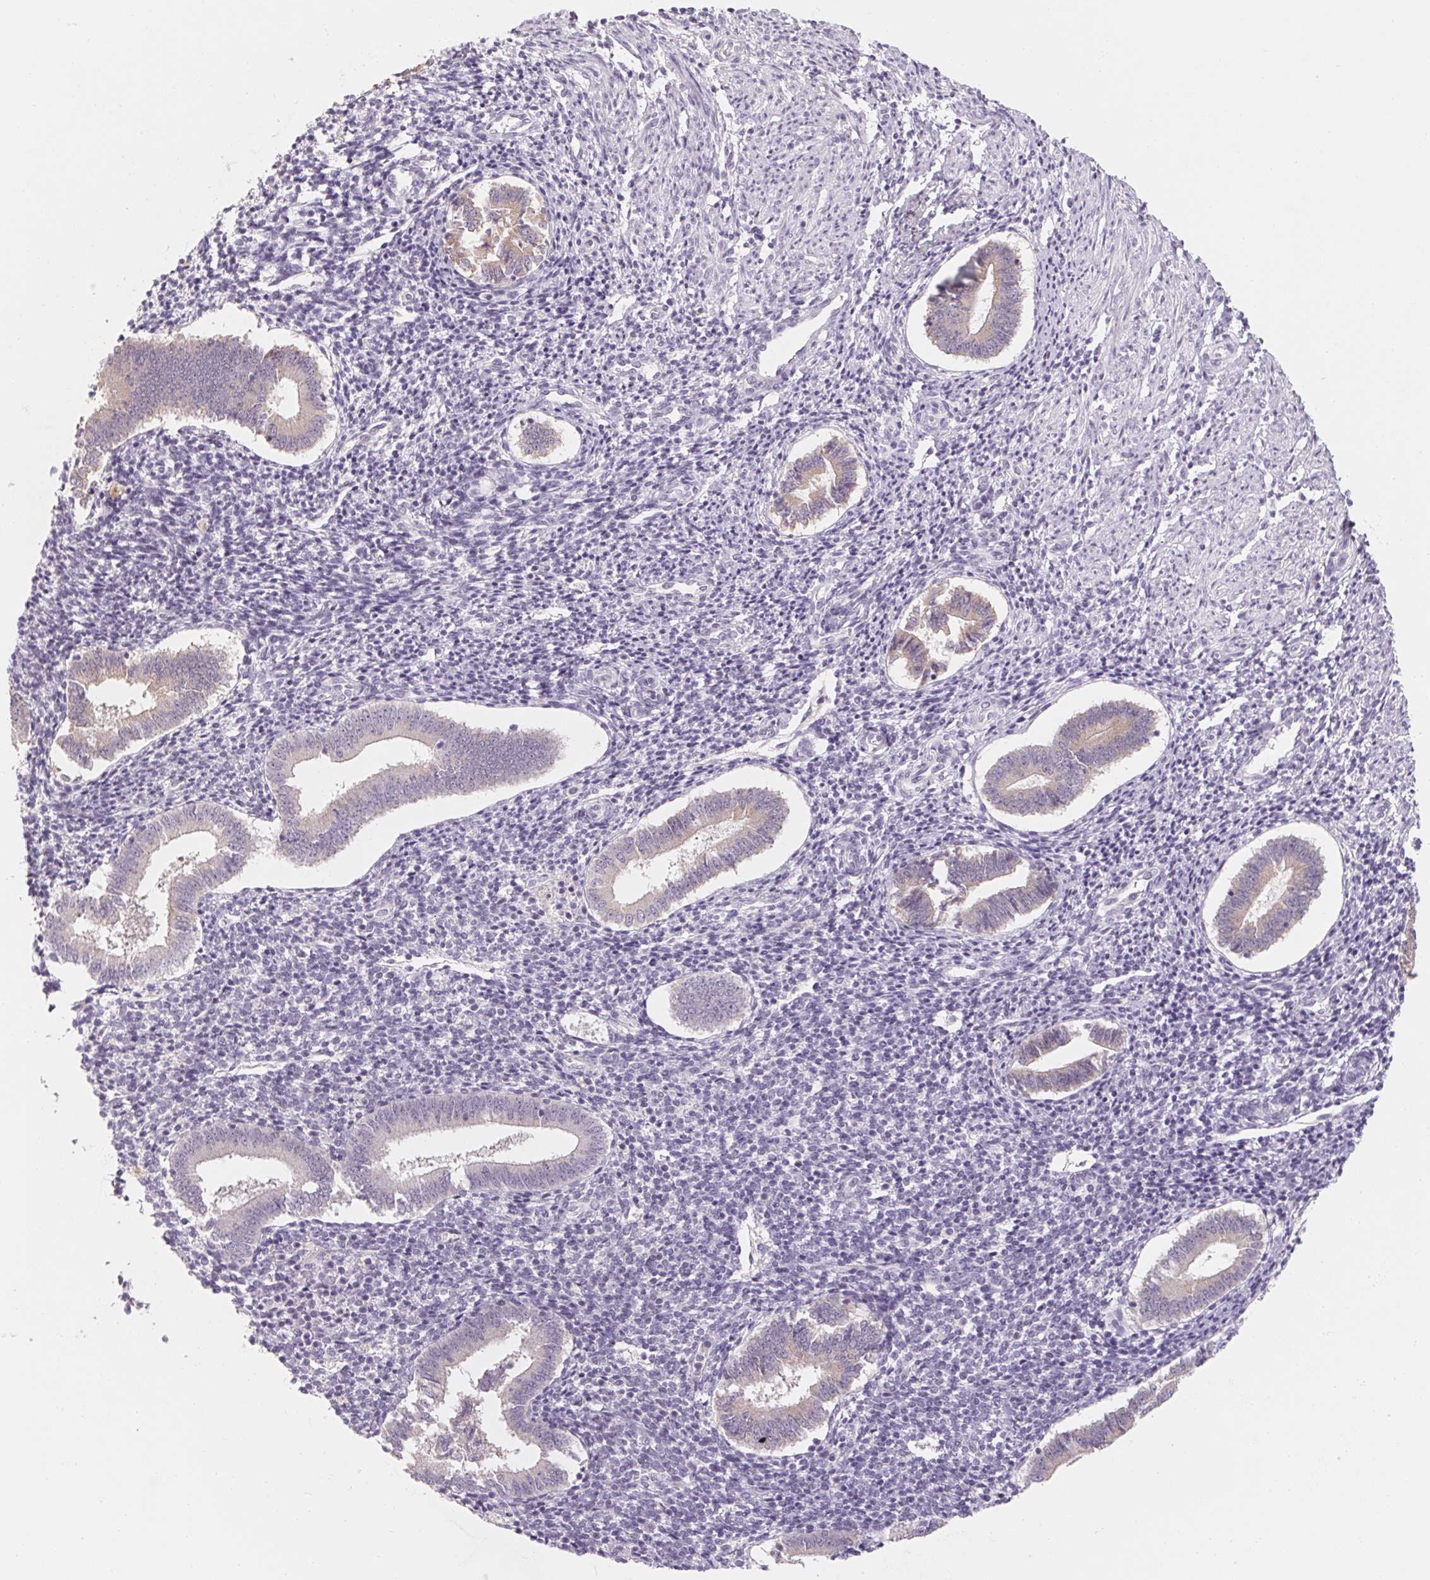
{"staining": {"intensity": "negative", "quantity": "none", "location": "none"}, "tissue": "endometrium", "cell_type": "Cells in endometrial stroma", "image_type": "normal", "snomed": [{"axis": "morphology", "description": "Normal tissue, NOS"}, {"axis": "topography", "description": "Endometrium"}], "caption": "Endometrium was stained to show a protein in brown. There is no significant staining in cells in endometrial stroma. (Brightfield microscopy of DAB (3,3'-diaminobenzidine) immunohistochemistry (IHC) at high magnification).", "gene": "CAPZA3", "patient": {"sex": "female", "age": 25}}